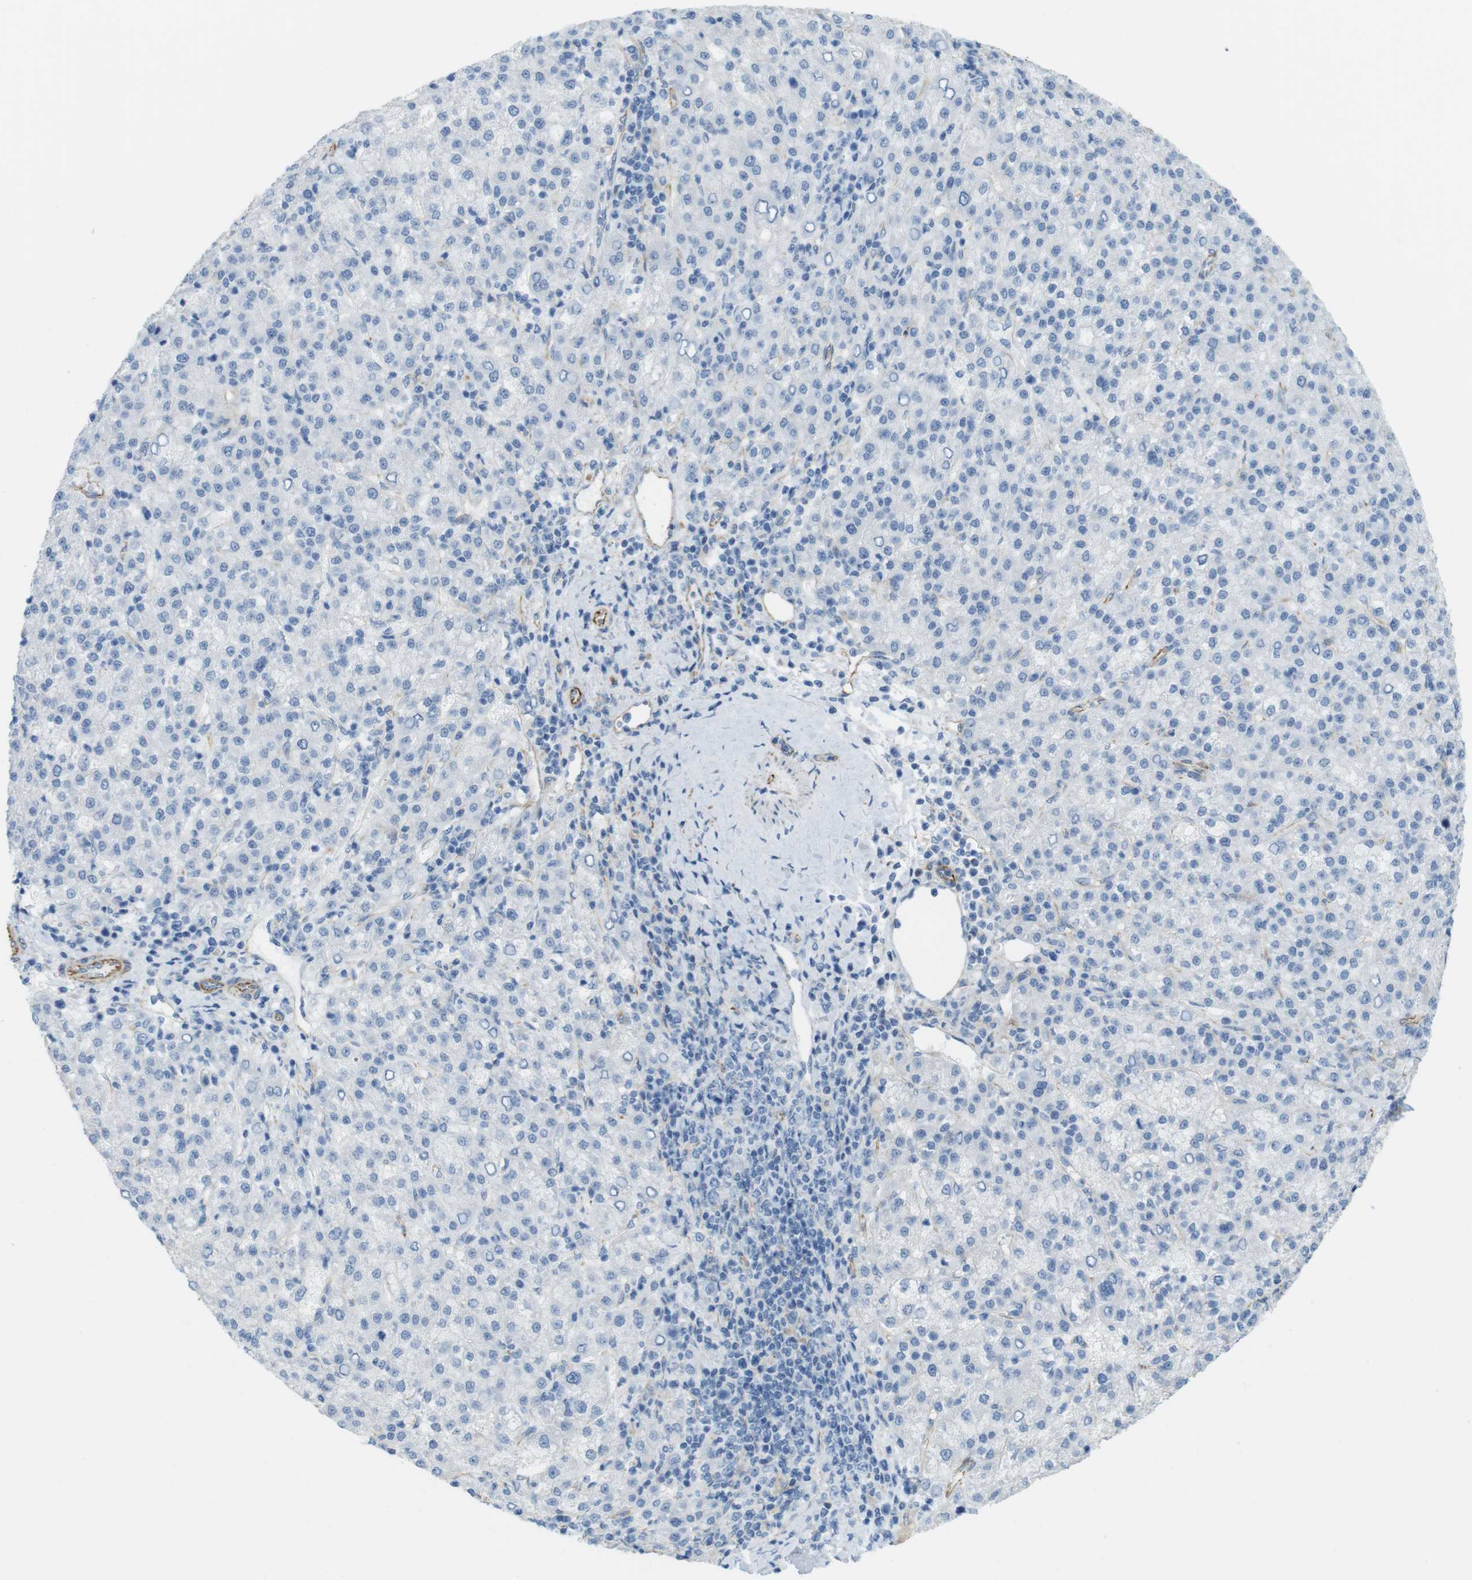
{"staining": {"intensity": "negative", "quantity": "none", "location": "none"}, "tissue": "liver cancer", "cell_type": "Tumor cells", "image_type": "cancer", "snomed": [{"axis": "morphology", "description": "Carcinoma, Hepatocellular, NOS"}, {"axis": "topography", "description": "Liver"}], "caption": "IHC histopathology image of neoplastic tissue: human liver hepatocellular carcinoma stained with DAB (3,3'-diaminobenzidine) shows no significant protein expression in tumor cells.", "gene": "MS4A10", "patient": {"sex": "female", "age": 58}}